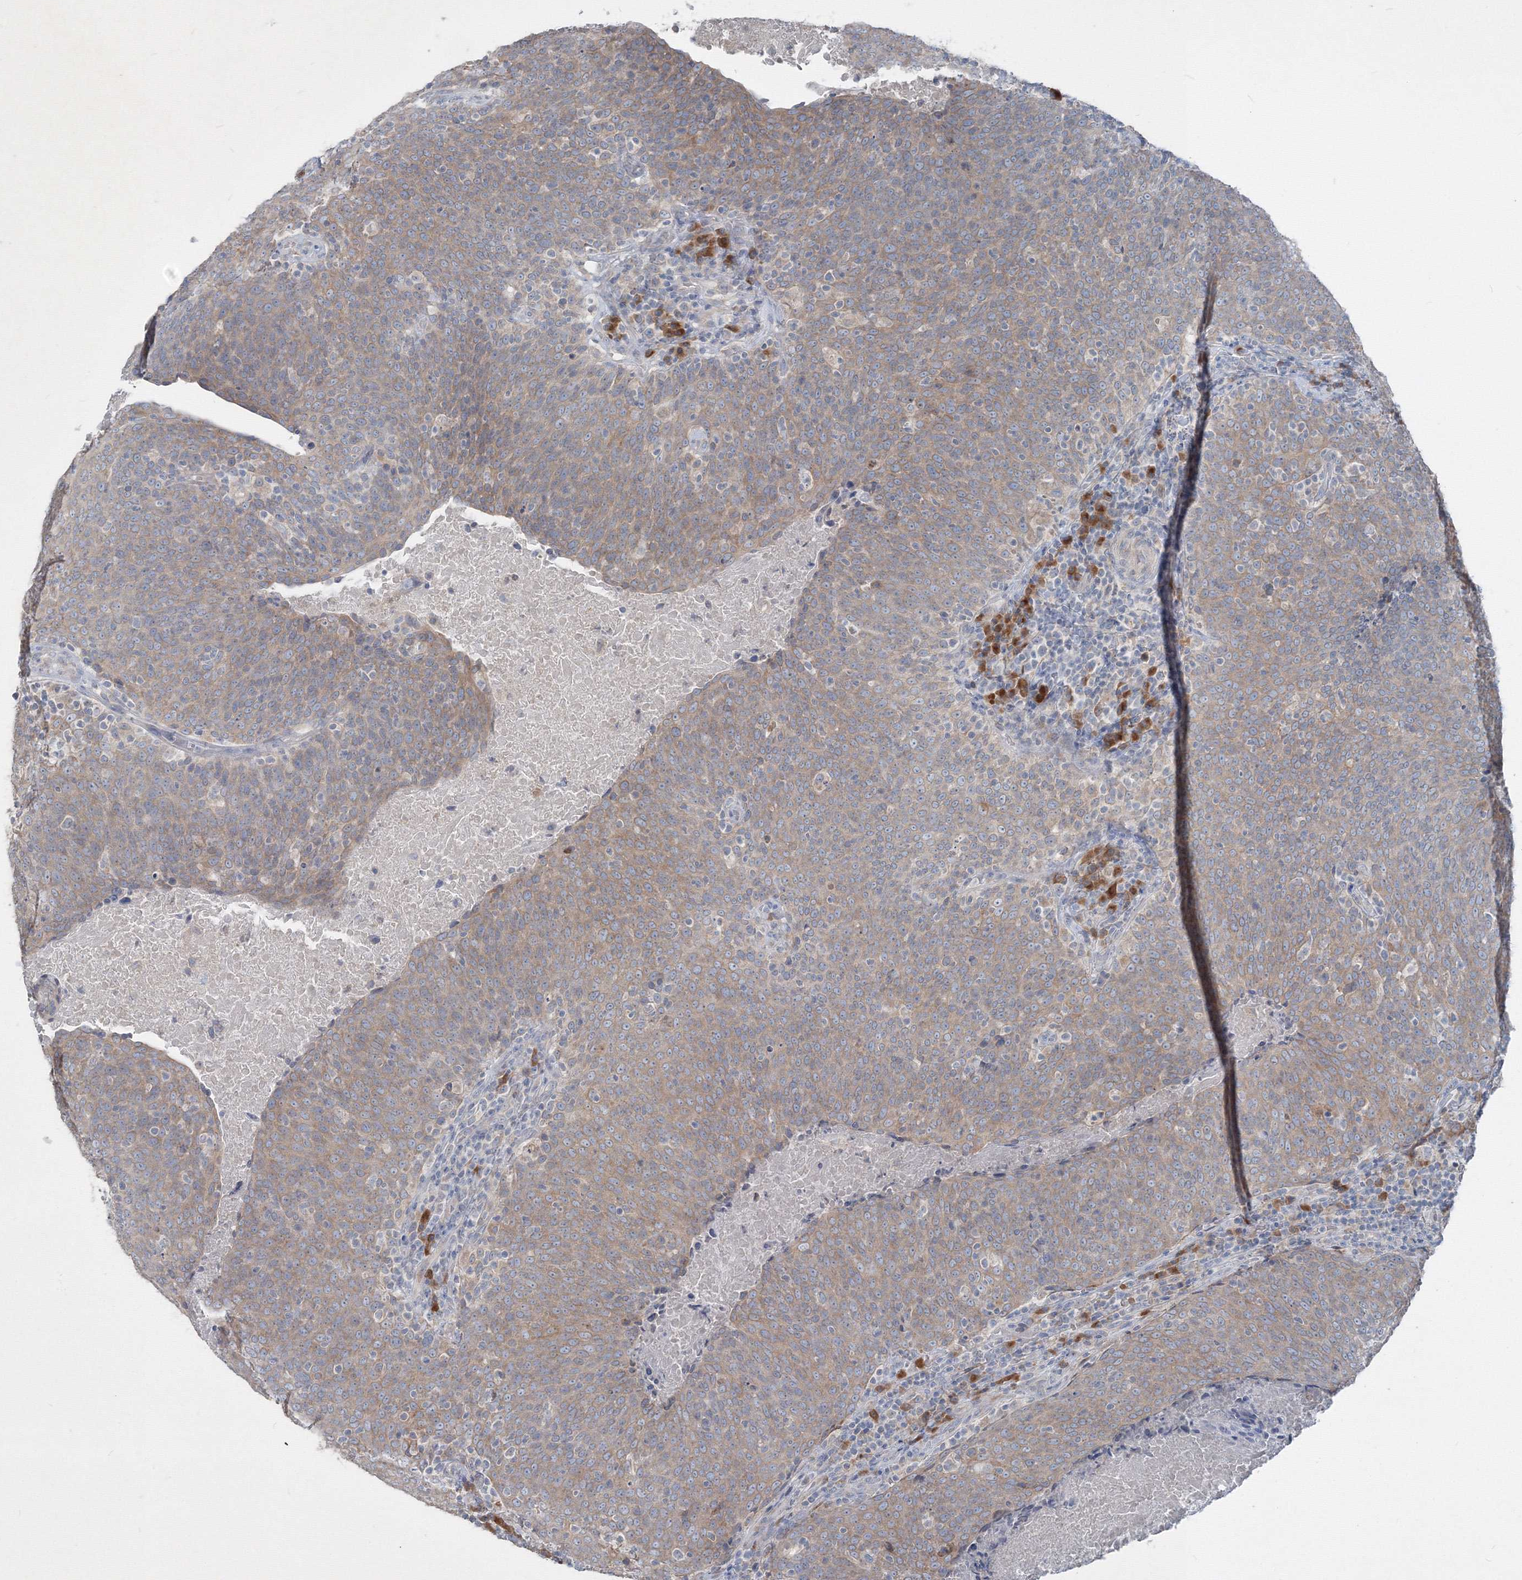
{"staining": {"intensity": "weak", "quantity": ">75%", "location": "cytoplasmic/membranous"}, "tissue": "head and neck cancer", "cell_type": "Tumor cells", "image_type": "cancer", "snomed": [{"axis": "morphology", "description": "Squamous cell carcinoma, NOS"}, {"axis": "morphology", "description": "Squamous cell carcinoma, metastatic, NOS"}, {"axis": "topography", "description": "Lymph node"}, {"axis": "topography", "description": "Head-Neck"}], "caption": "Immunohistochemical staining of head and neck cancer (squamous cell carcinoma) exhibits low levels of weak cytoplasmic/membranous expression in about >75% of tumor cells. (DAB = brown stain, brightfield microscopy at high magnification).", "gene": "IFNAR1", "patient": {"sex": "male", "age": 62}}